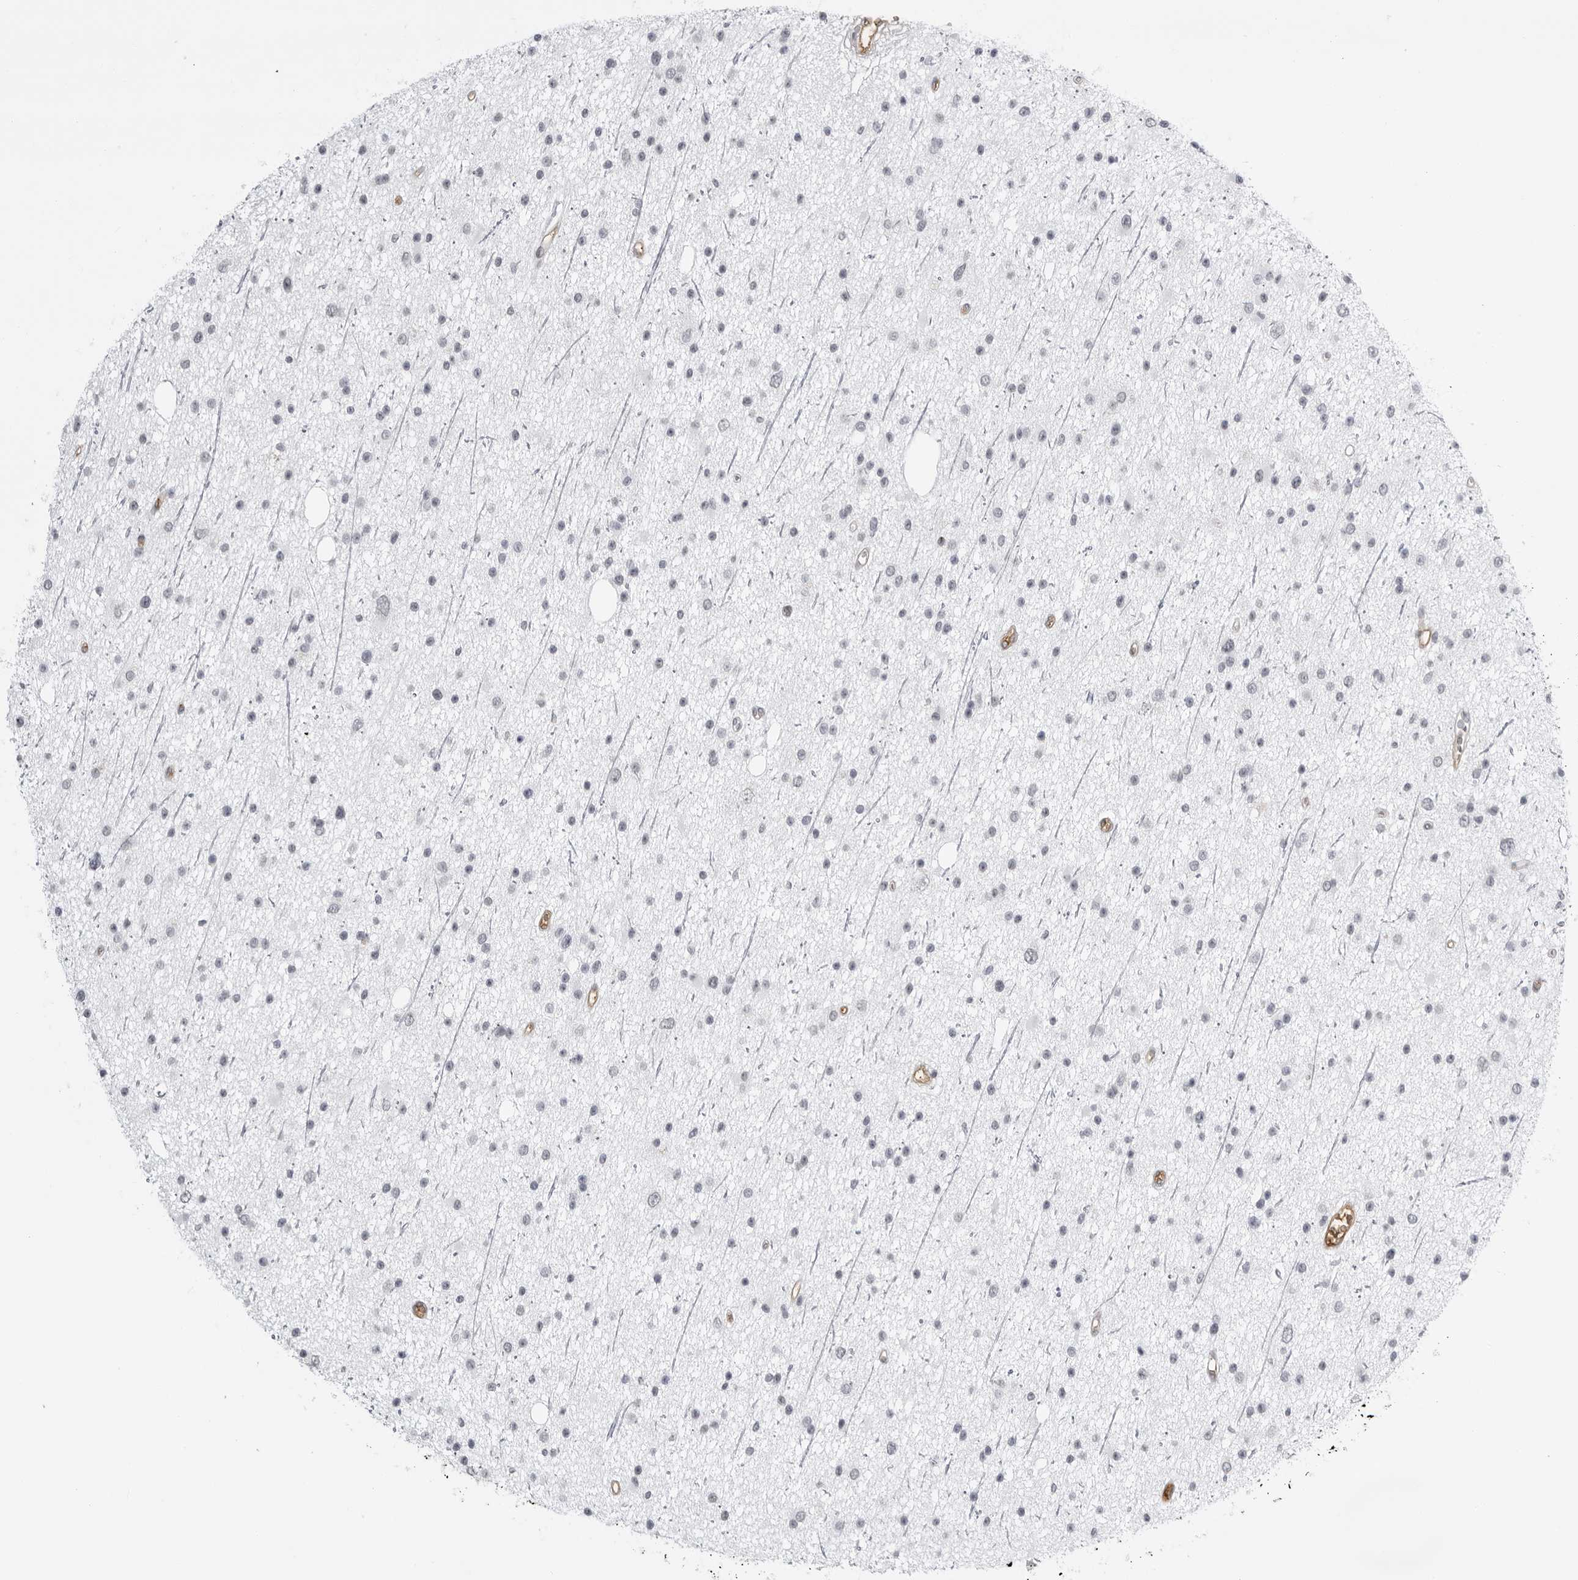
{"staining": {"intensity": "negative", "quantity": "none", "location": "none"}, "tissue": "glioma", "cell_type": "Tumor cells", "image_type": "cancer", "snomed": [{"axis": "morphology", "description": "Glioma, malignant, Low grade"}, {"axis": "topography", "description": "Cerebral cortex"}], "caption": "Malignant low-grade glioma was stained to show a protein in brown. There is no significant expression in tumor cells. (Immunohistochemistry (ihc), brightfield microscopy, high magnification).", "gene": "SERPINF2", "patient": {"sex": "female", "age": 39}}